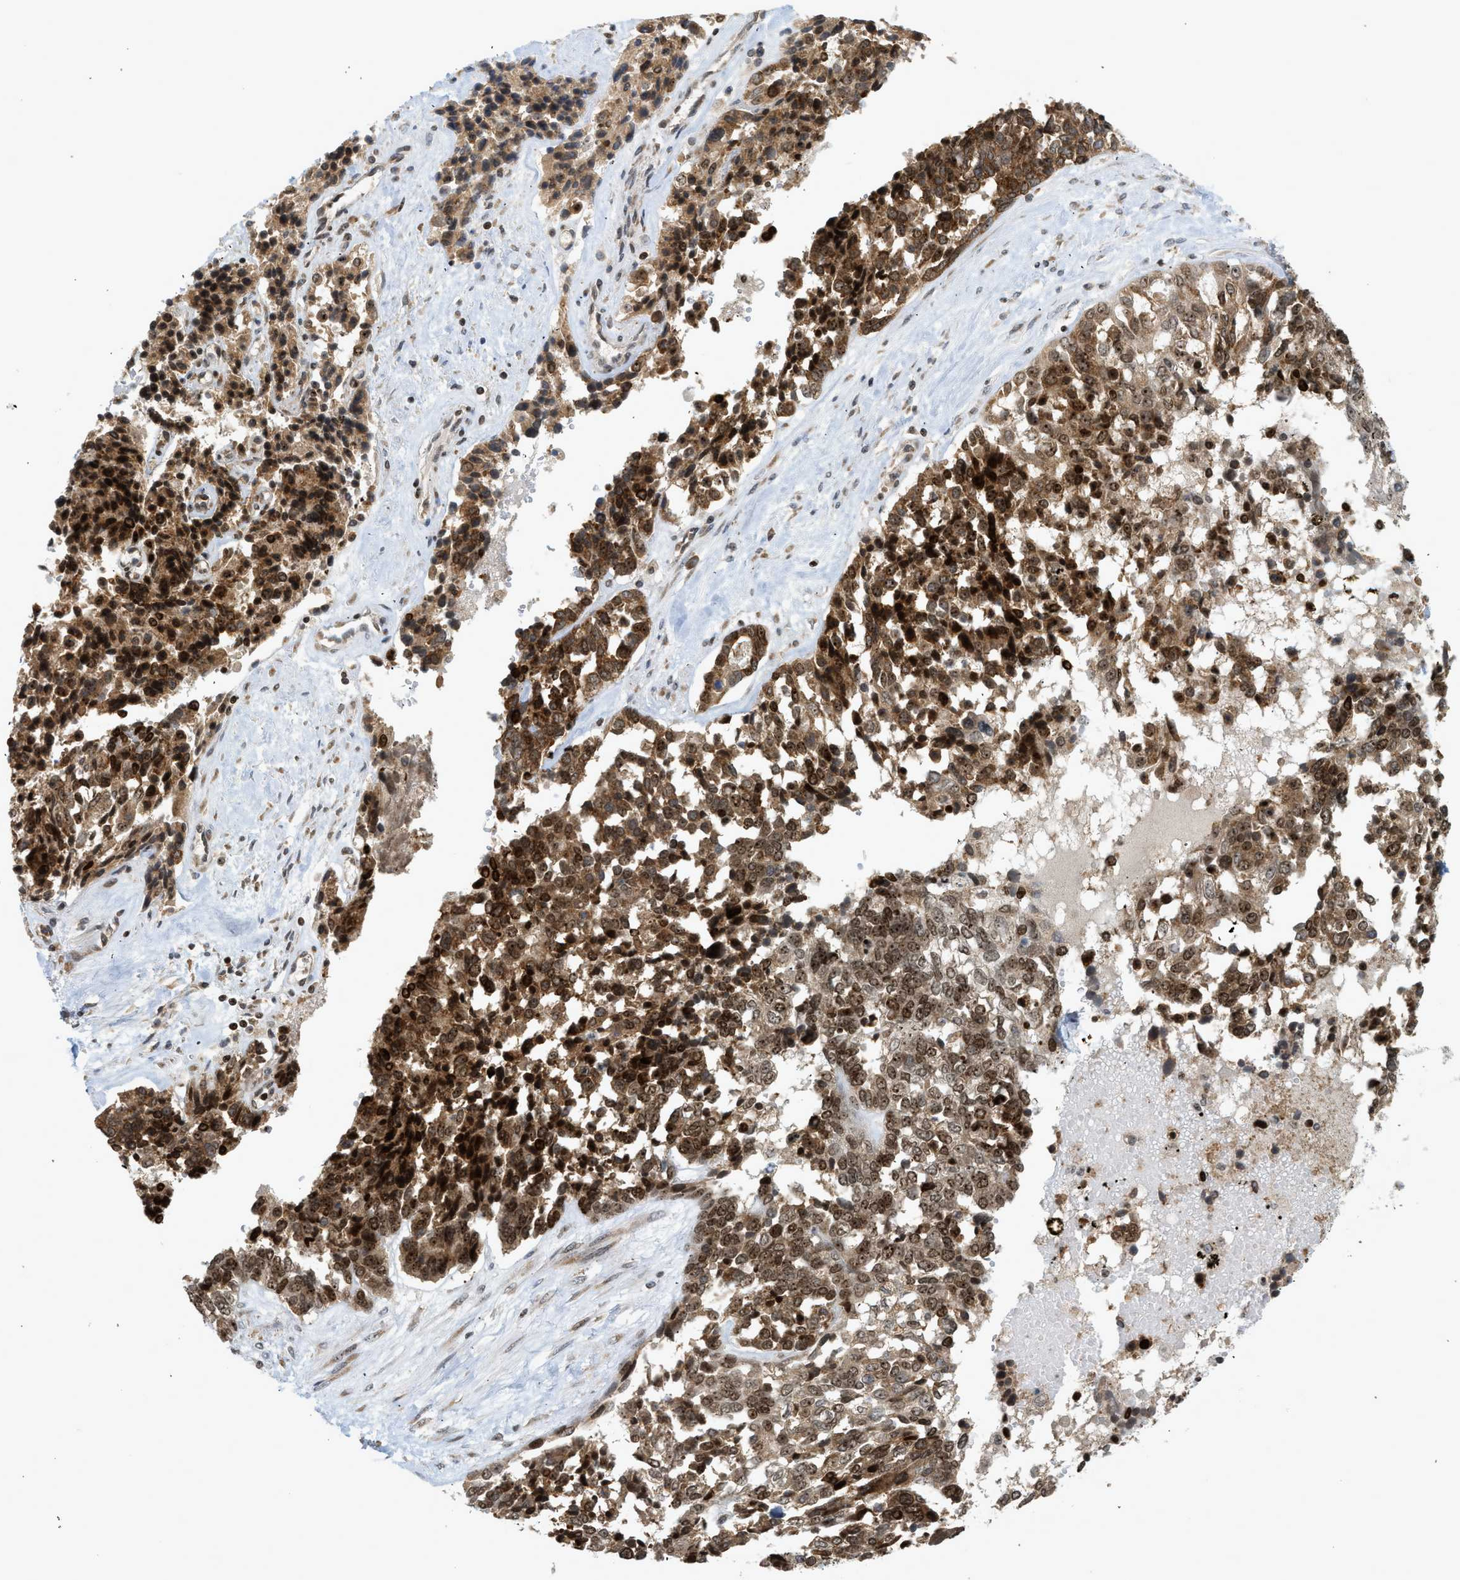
{"staining": {"intensity": "strong", "quantity": ">75%", "location": "cytoplasmic/membranous,nuclear"}, "tissue": "ovarian cancer", "cell_type": "Tumor cells", "image_type": "cancer", "snomed": [{"axis": "morphology", "description": "Cystadenocarcinoma, serous, NOS"}, {"axis": "topography", "description": "Ovary"}], "caption": "Ovarian cancer was stained to show a protein in brown. There is high levels of strong cytoplasmic/membranous and nuclear staining in approximately >75% of tumor cells.", "gene": "ZNF22", "patient": {"sex": "female", "age": 44}}